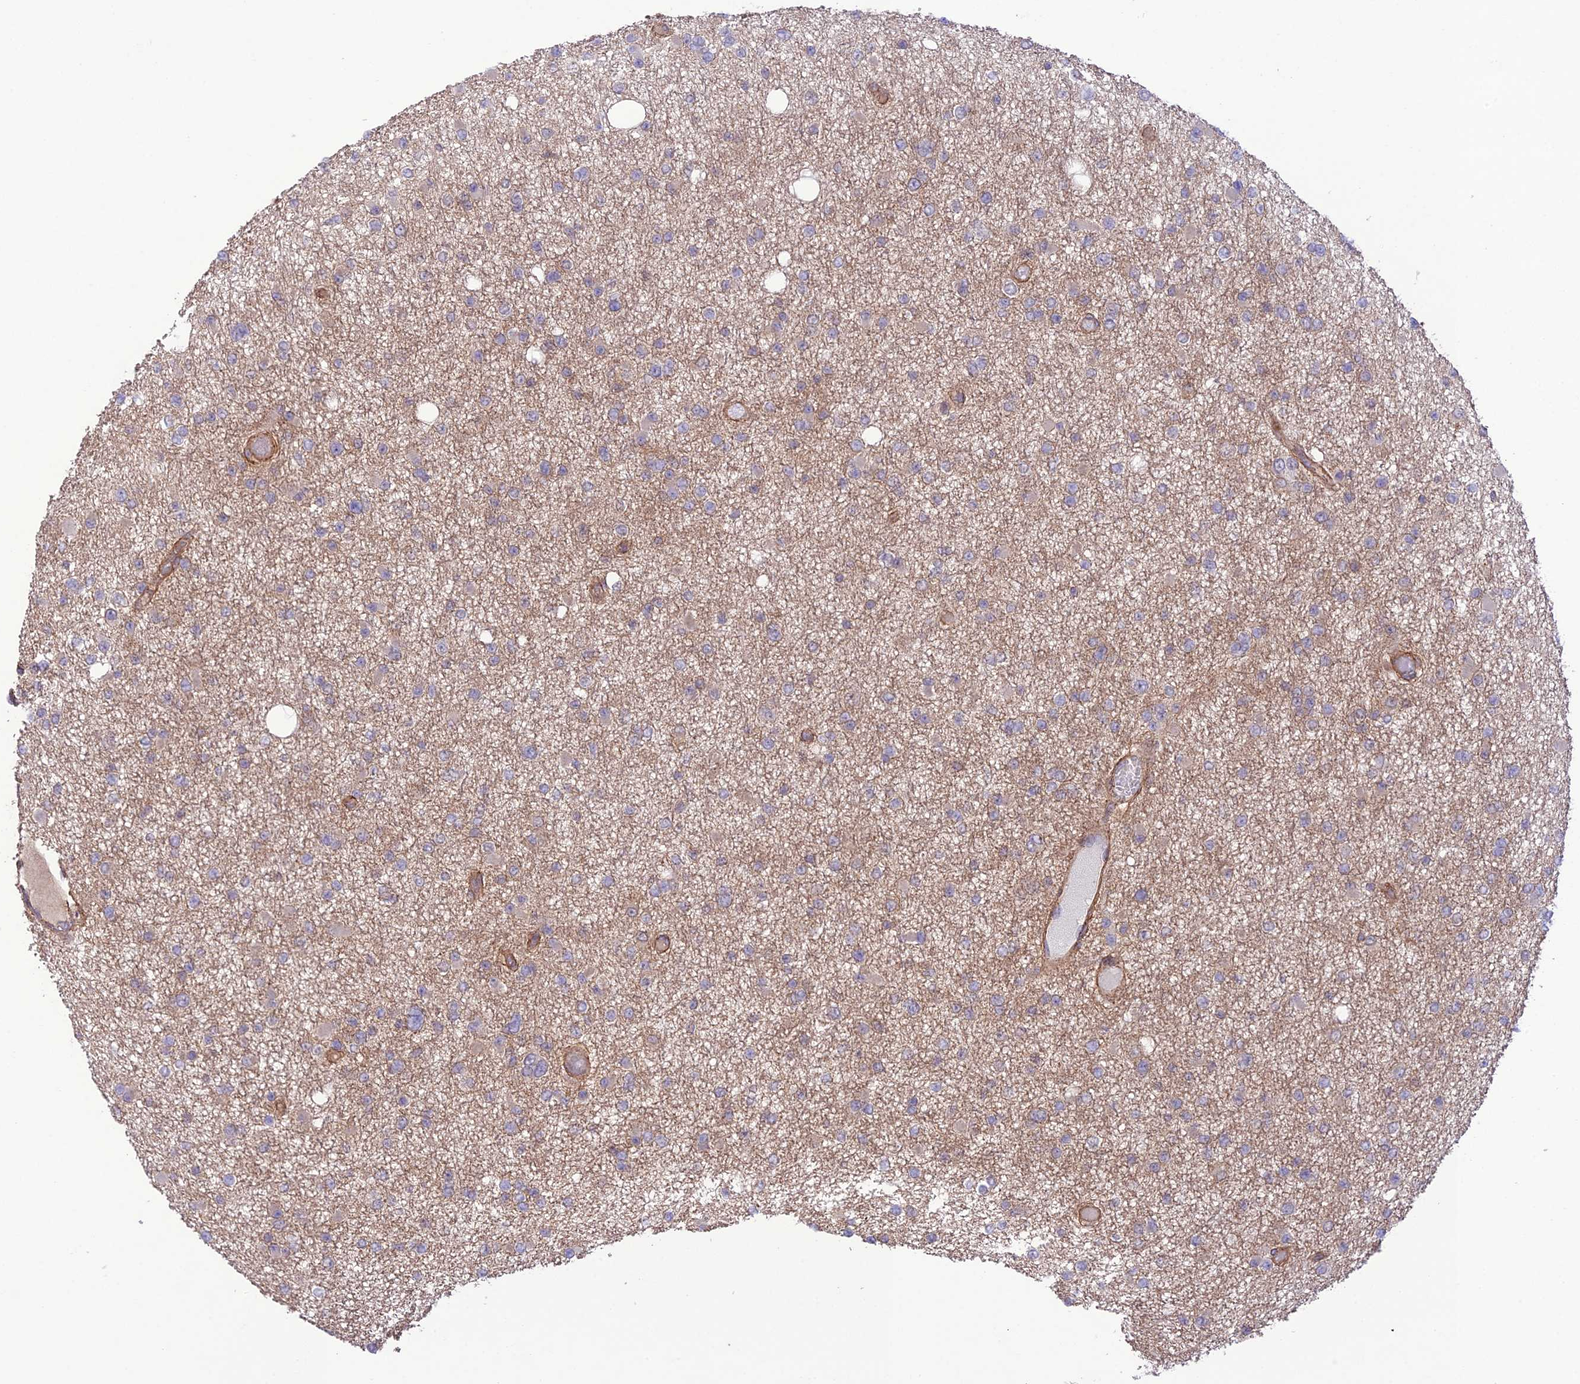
{"staining": {"intensity": "weak", "quantity": "25%-75%", "location": "cytoplasmic/membranous"}, "tissue": "glioma", "cell_type": "Tumor cells", "image_type": "cancer", "snomed": [{"axis": "morphology", "description": "Glioma, malignant, Low grade"}, {"axis": "topography", "description": "Brain"}], "caption": "This is an image of immunohistochemistry (IHC) staining of glioma, which shows weak staining in the cytoplasmic/membranous of tumor cells.", "gene": "FCHSD1", "patient": {"sex": "female", "age": 22}}